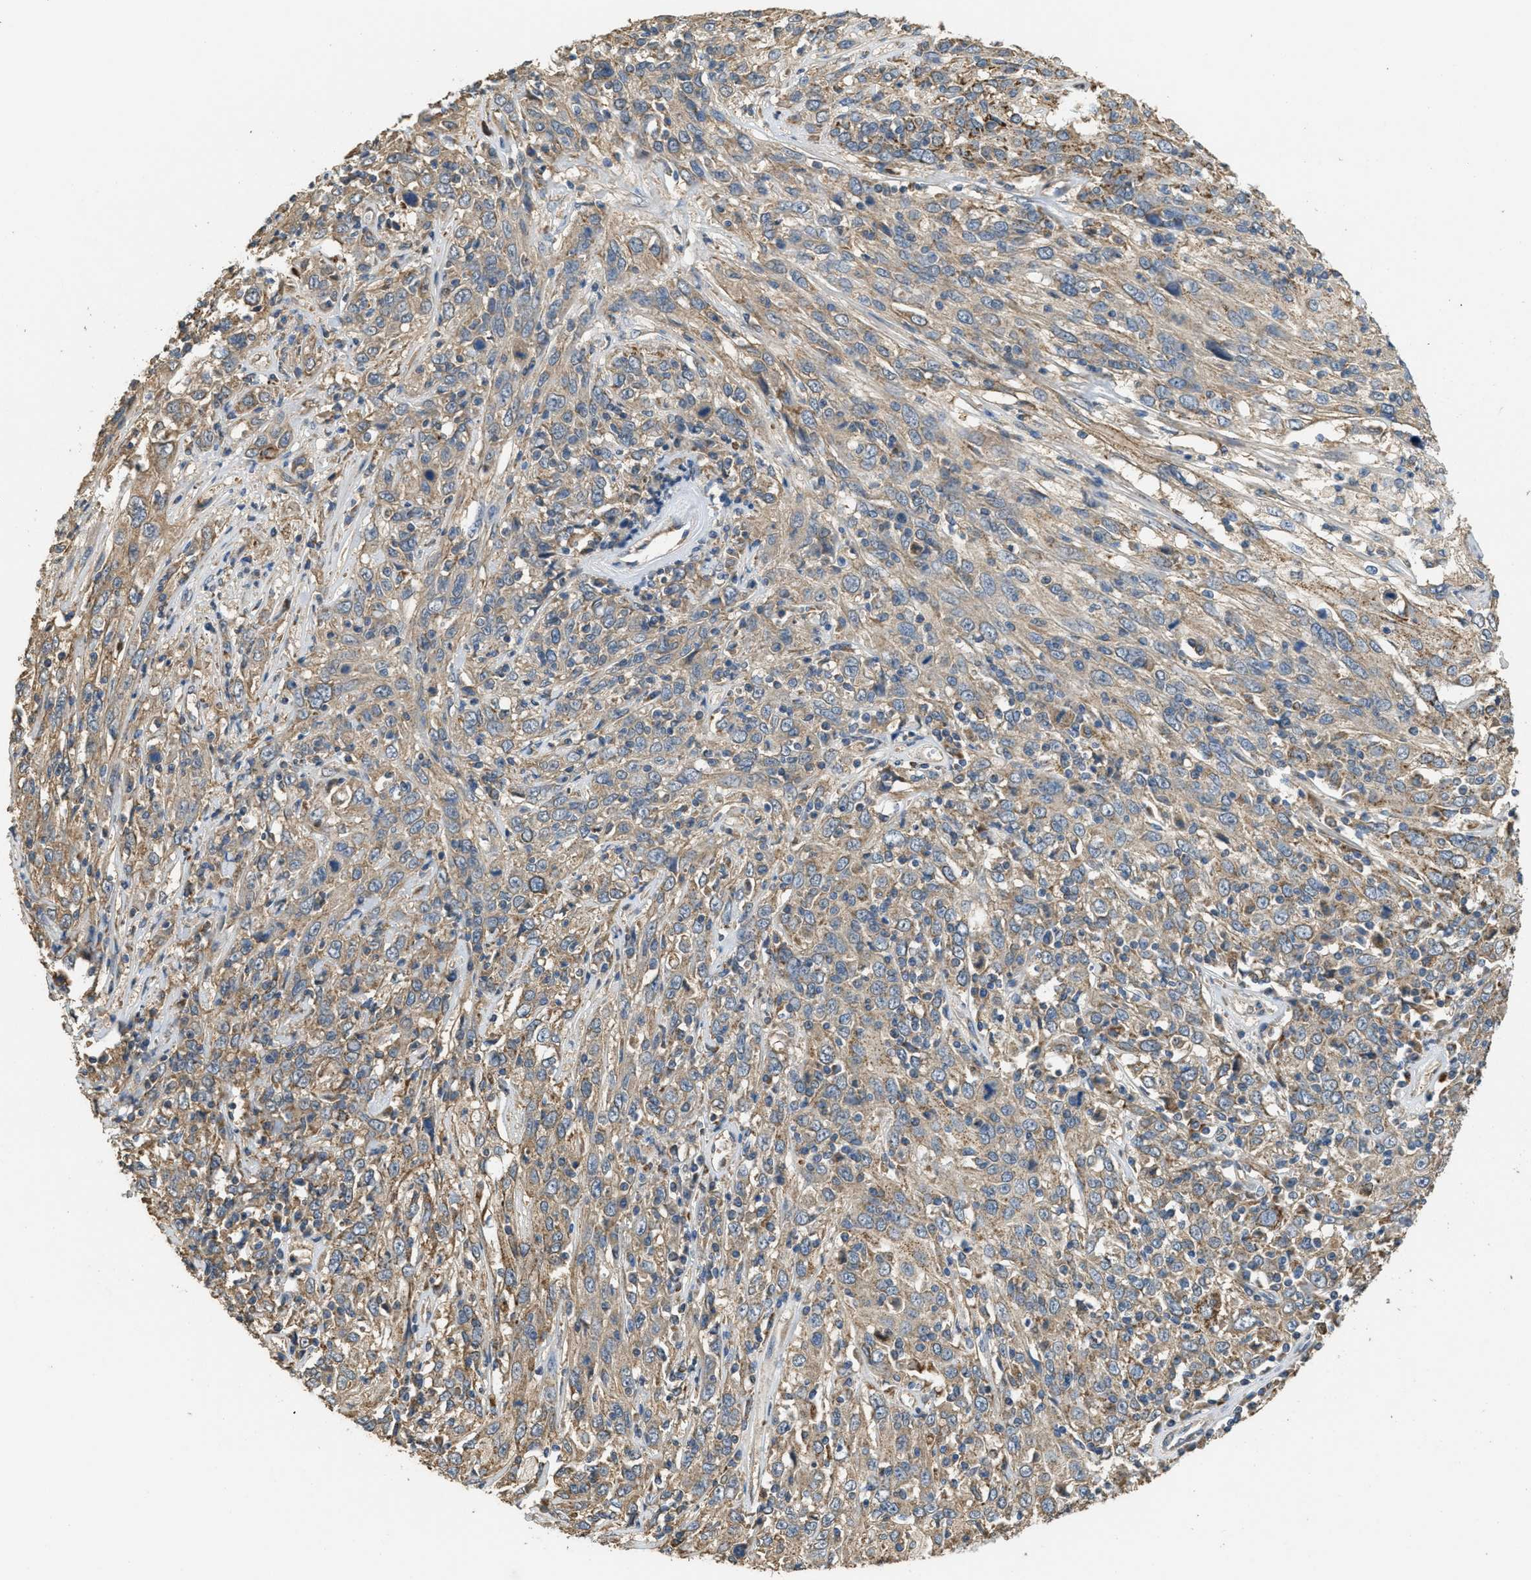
{"staining": {"intensity": "moderate", "quantity": "25%-75%", "location": "cytoplasmic/membranous"}, "tissue": "cervical cancer", "cell_type": "Tumor cells", "image_type": "cancer", "snomed": [{"axis": "morphology", "description": "Squamous cell carcinoma, NOS"}, {"axis": "topography", "description": "Cervix"}], "caption": "Protein staining of cervical cancer (squamous cell carcinoma) tissue reveals moderate cytoplasmic/membranous expression in about 25%-75% of tumor cells.", "gene": "THBS2", "patient": {"sex": "female", "age": 46}}